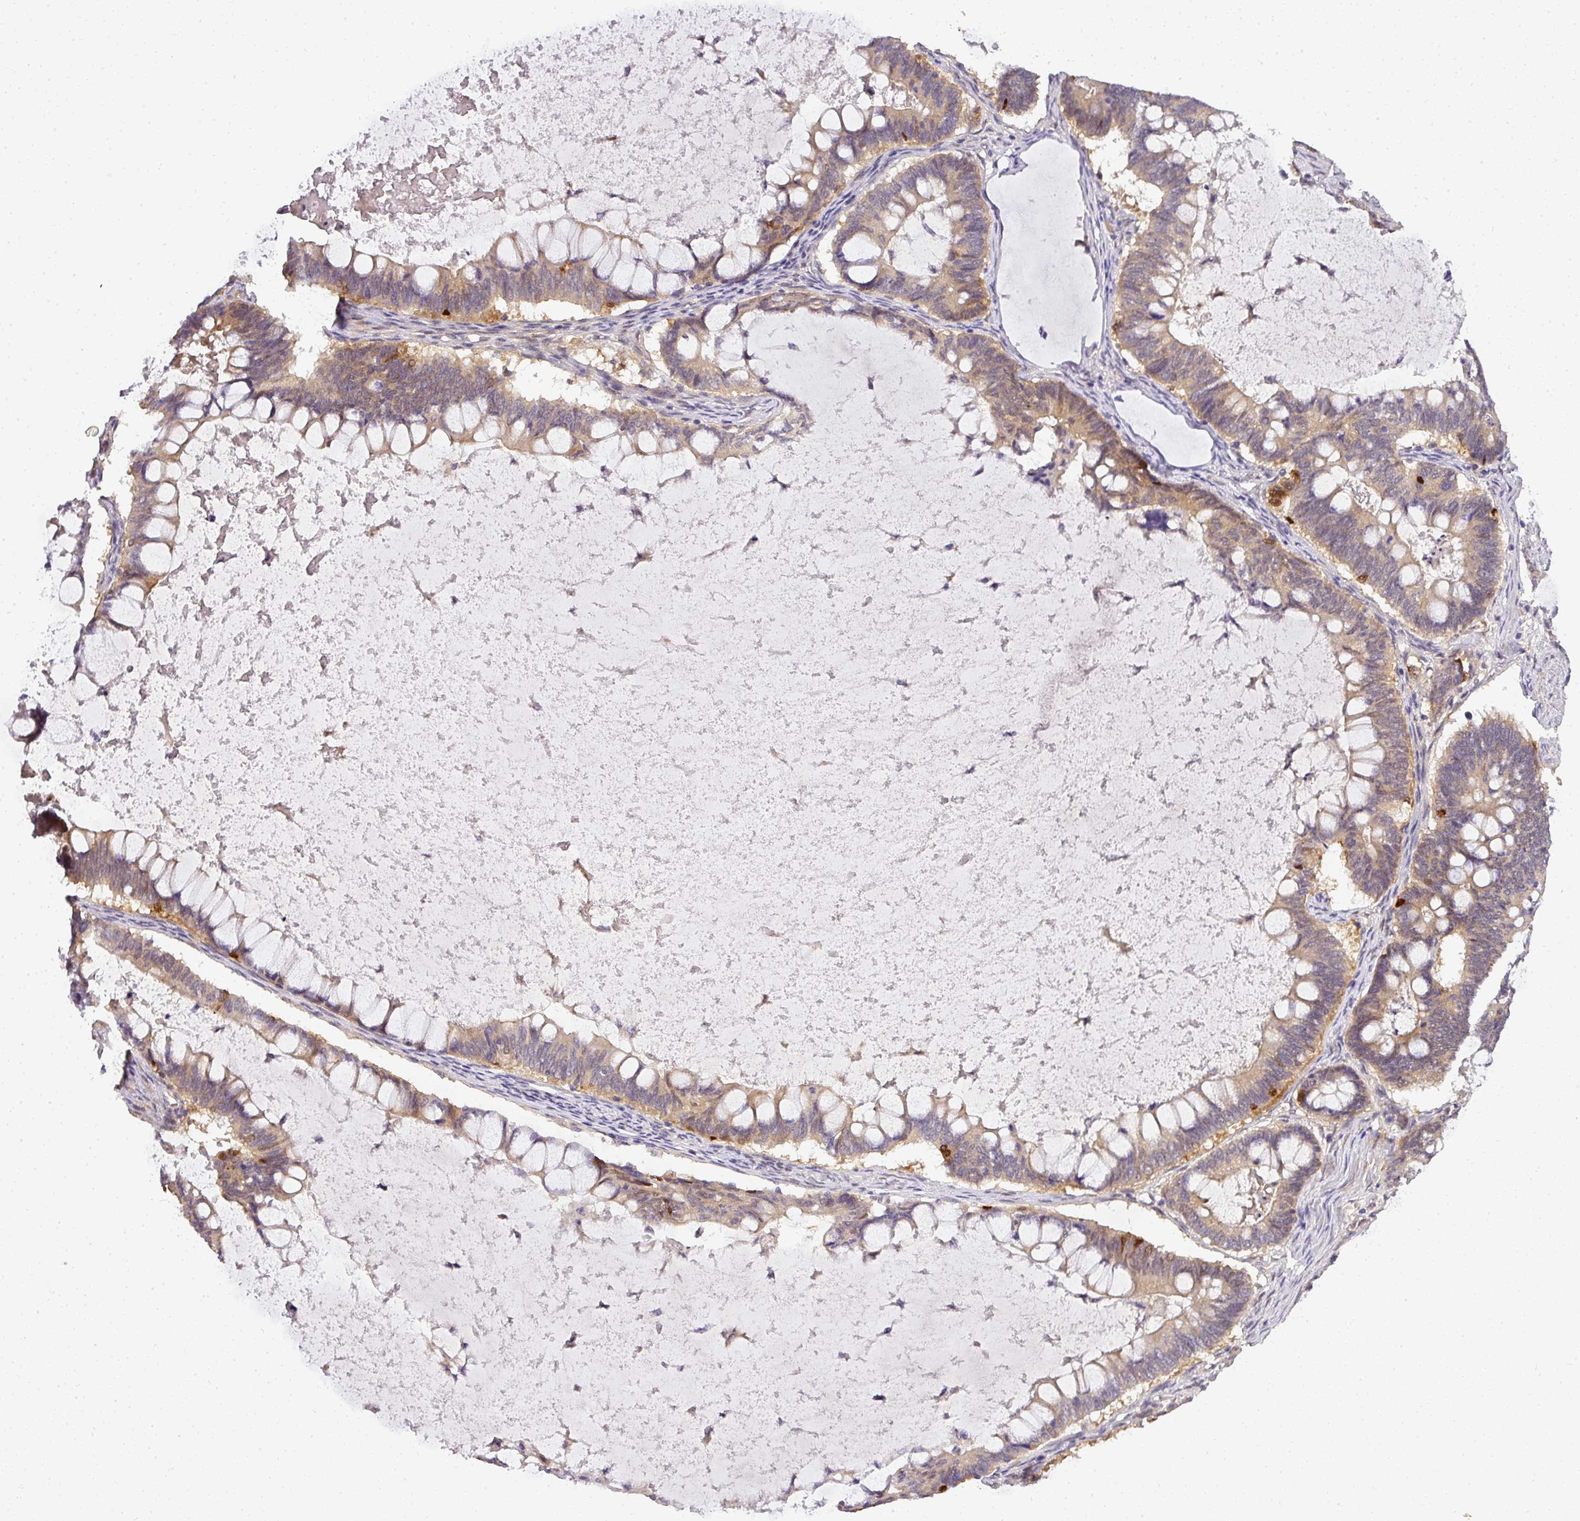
{"staining": {"intensity": "weak", "quantity": "25%-75%", "location": "cytoplasmic/membranous"}, "tissue": "ovarian cancer", "cell_type": "Tumor cells", "image_type": "cancer", "snomed": [{"axis": "morphology", "description": "Cystadenocarcinoma, mucinous, NOS"}, {"axis": "topography", "description": "Ovary"}], "caption": "A brown stain labels weak cytoplasmic/membranous positivity of a protein in ovarian cancer (mucinous cystadenocarcinoma) tumor cells.", "gene": "ADH5", "patient": {"sex": "female", "age": 61}}